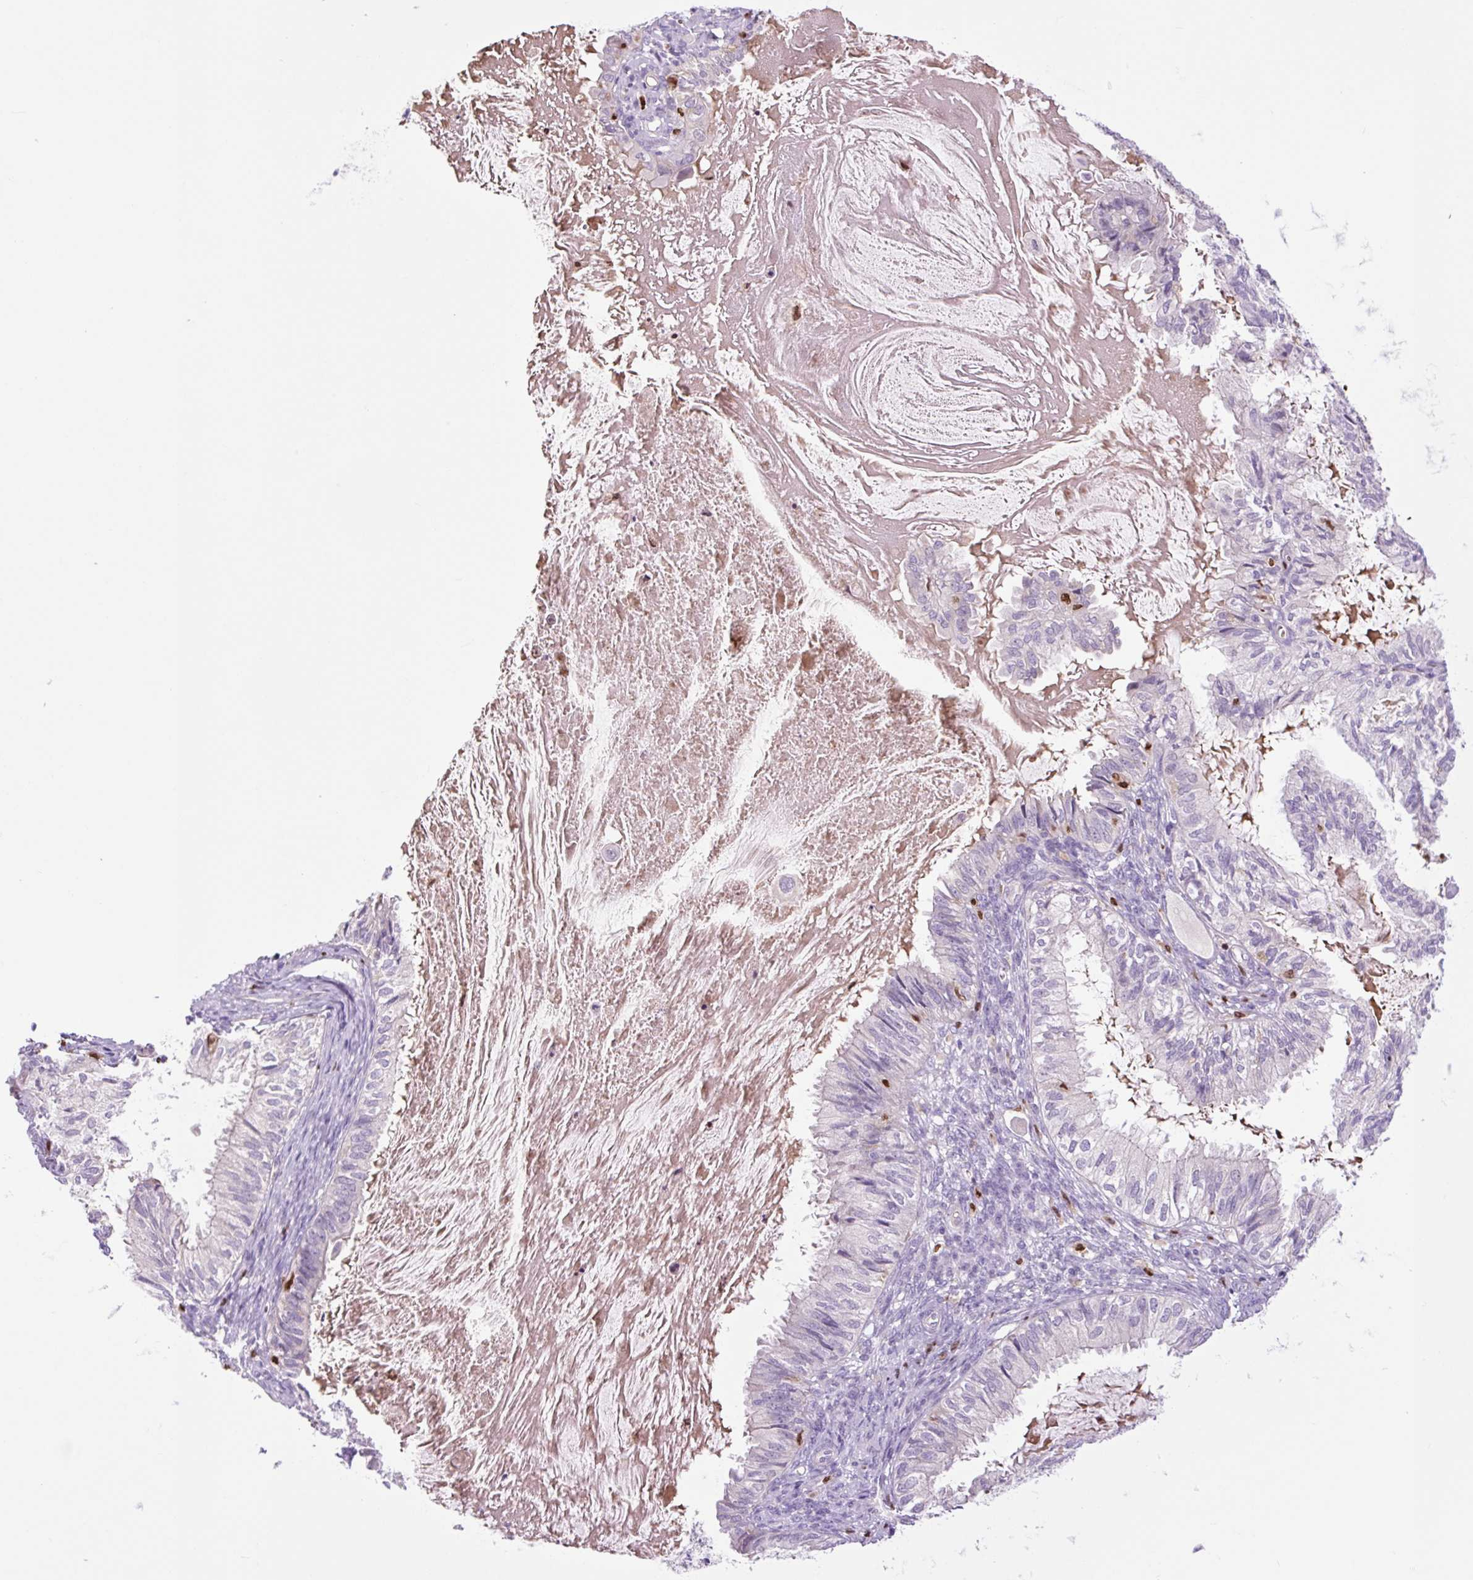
{"staining": {"intensity": "negative", "quantity": "none", "location": "none"}, "tissue": "cervical cancer", "cell_type": "Tumor cells", "image_type": "cancer", "snomed": [{"axis": "morphology", "description": "Normal tissue, NOS"}, {"axis": "morphology", "description": "Adenocarcinoma, NOS"}, {"axis": "topography", "description": "Cervix"}, {"axis": "topography", "description": "Endometrium"}], "caption": "DAB (3,3'-diaminobenzidine) immunohistochemical staining of cervical adenocarcinoma exhibits no significant expression in tumor cells. (DAB (3,3'-diaminobenzidine) immunohistochemistry visualized using brightfield microscopy, high magnification).", "gene": "SPI1", "patient": {"sex": "female", "age": 86}}